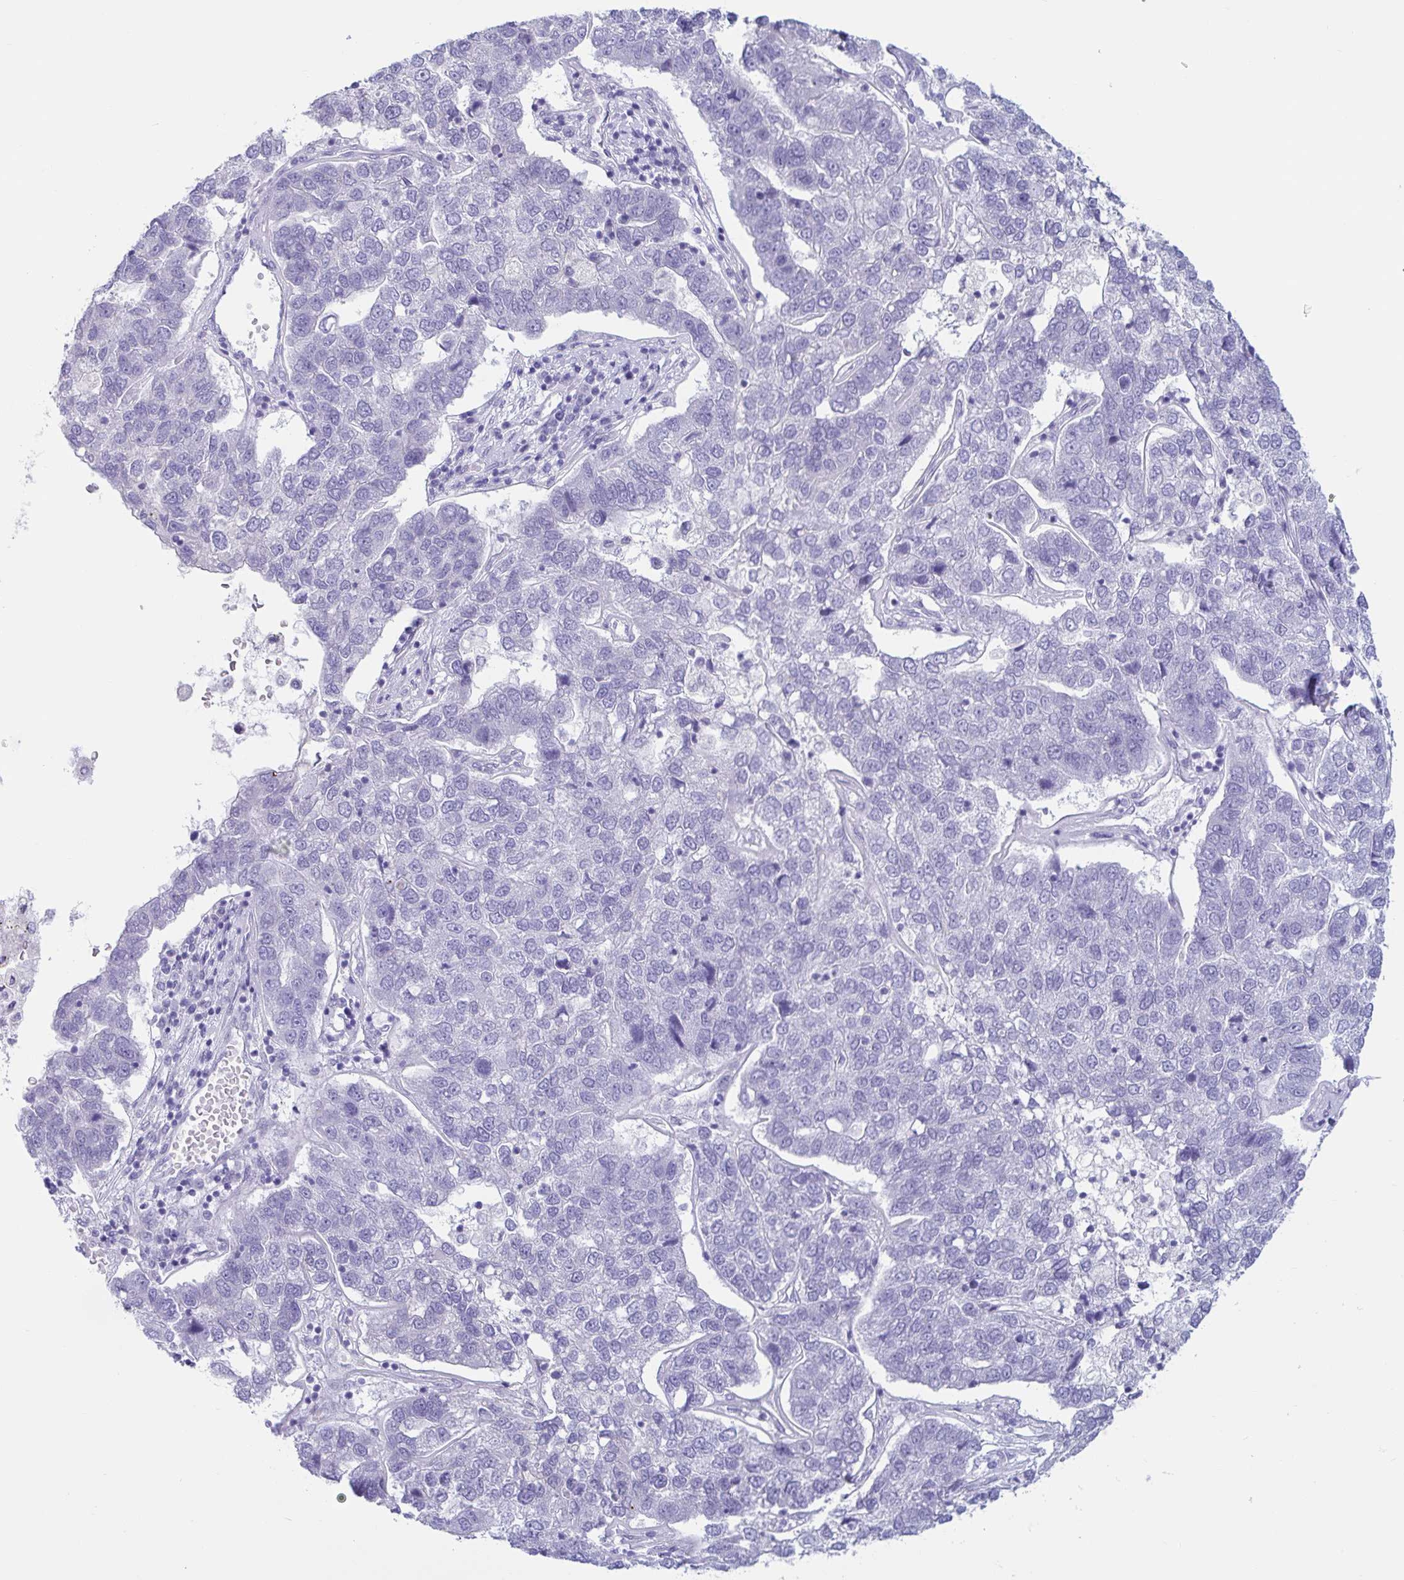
{"staining": {"intensity": "negative", "quantity": "none", "location": "none"}, "tissue": "pancreatic cancer", "cell_type": "Tumor cells", "image_type": "cancer", "snomed": [{"axis": "morphology", "description": "Adenocarcinoma, NOS"}, {"axis": "topography", "description": "Pancreas"}], "caption": "The IHC image has no significant staining in tumor cells of pancreatic cancer (adenocarcinoma) tissue.", "gene": "TNNI2", "patient": {"sex": "female", "age": 61}}